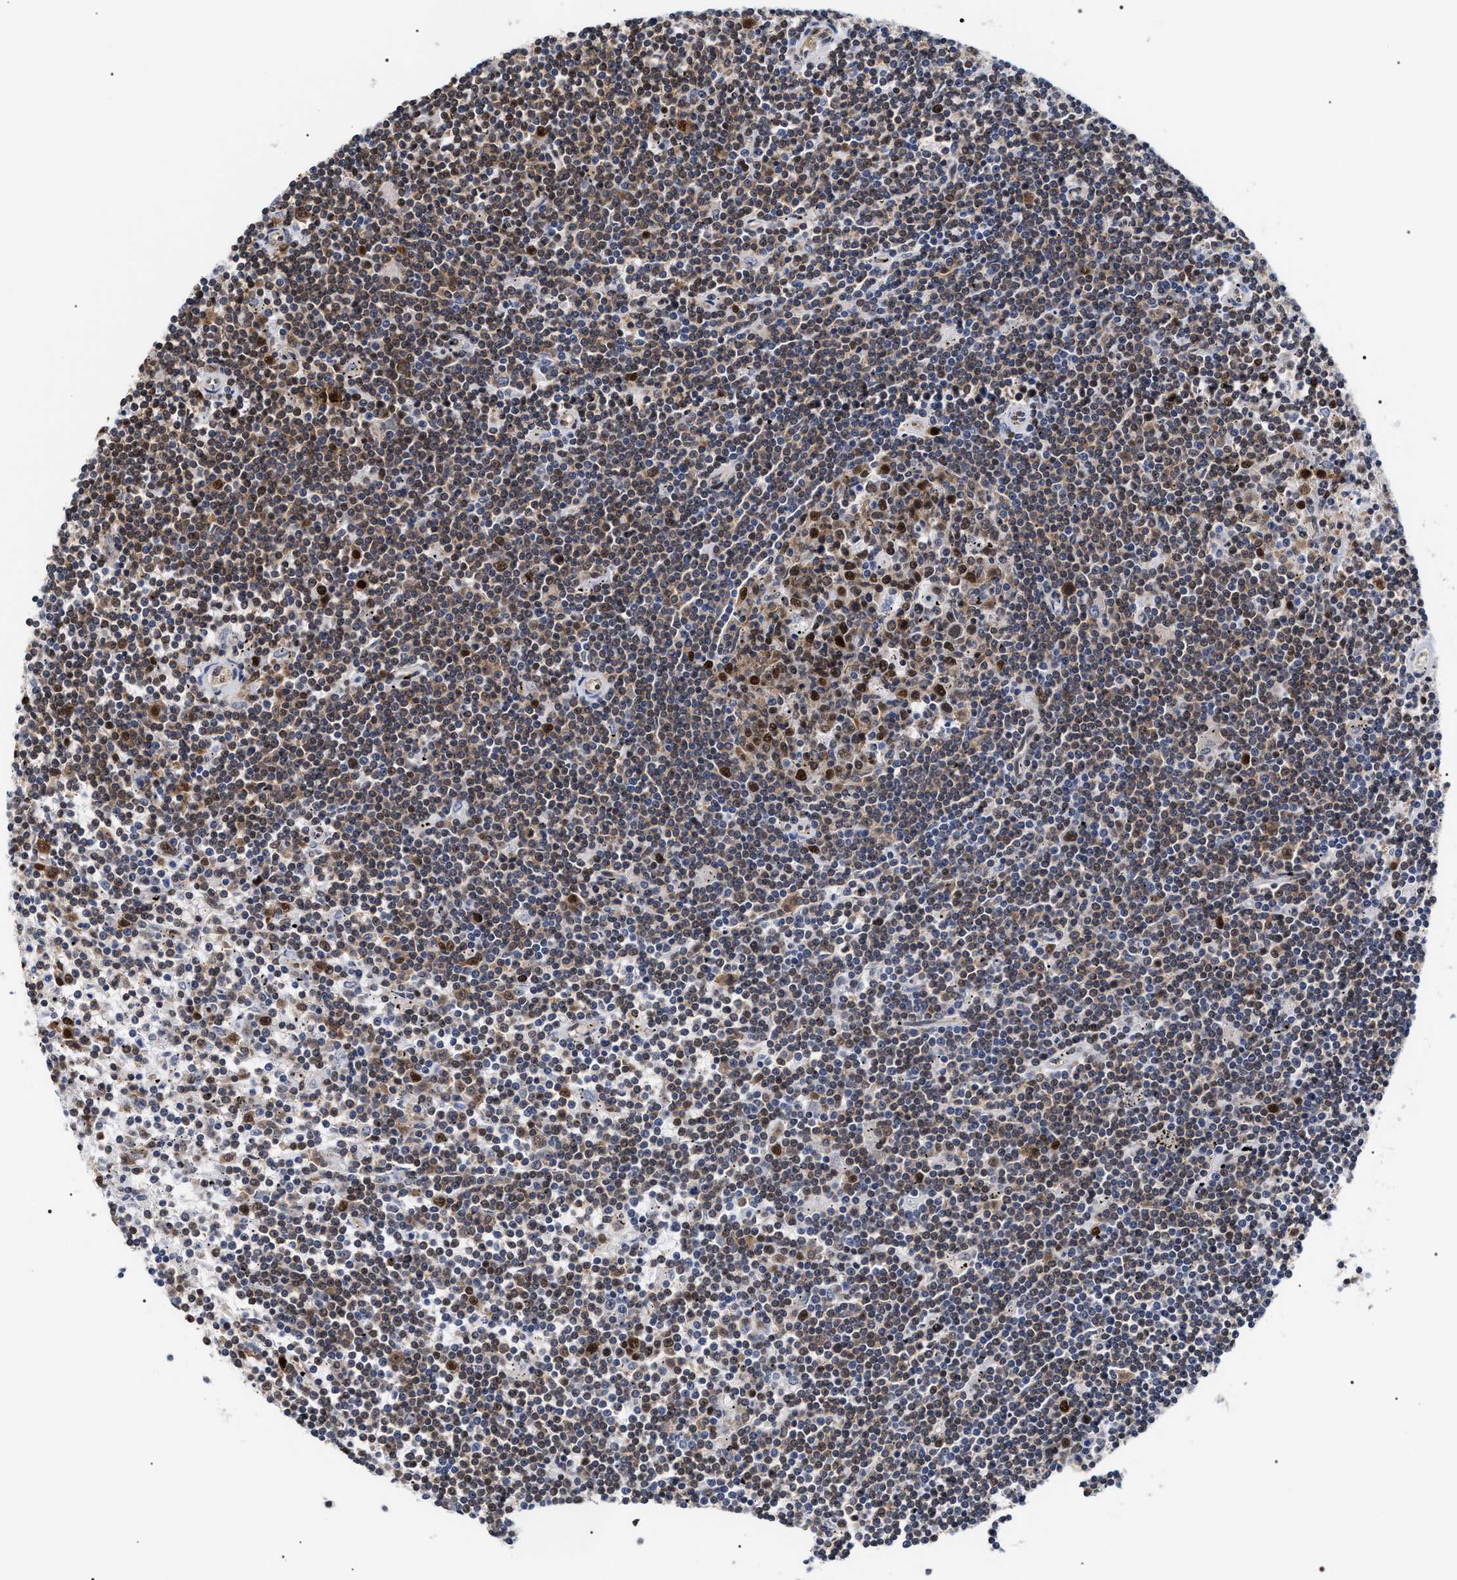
{"staining": {"intensity": "weak", "quantity": ">75%", "location": "cytoplasmic/membranous,nuclear"}, "tissue": "lymphoma", "cell_type": "Tumor cells", "image_type": "cancer", "snomed": [{"axis": "morphology", "description": "Malignant lymphoma, non-Hodgkin's type, Low grade"}, {"axis": "topography", "description": "Spleen"}], "caption": "This image reveals lymphoma stained with immunohistochemistry (IHC) to label a protein in brown. The cytoplasmic/membranous and nuclear of tumor cells show weak positivity for the protein. Nuclei are counter-stained blue.", "gene": "BAG6", "patient": {"sex": "male", "age": 76}}